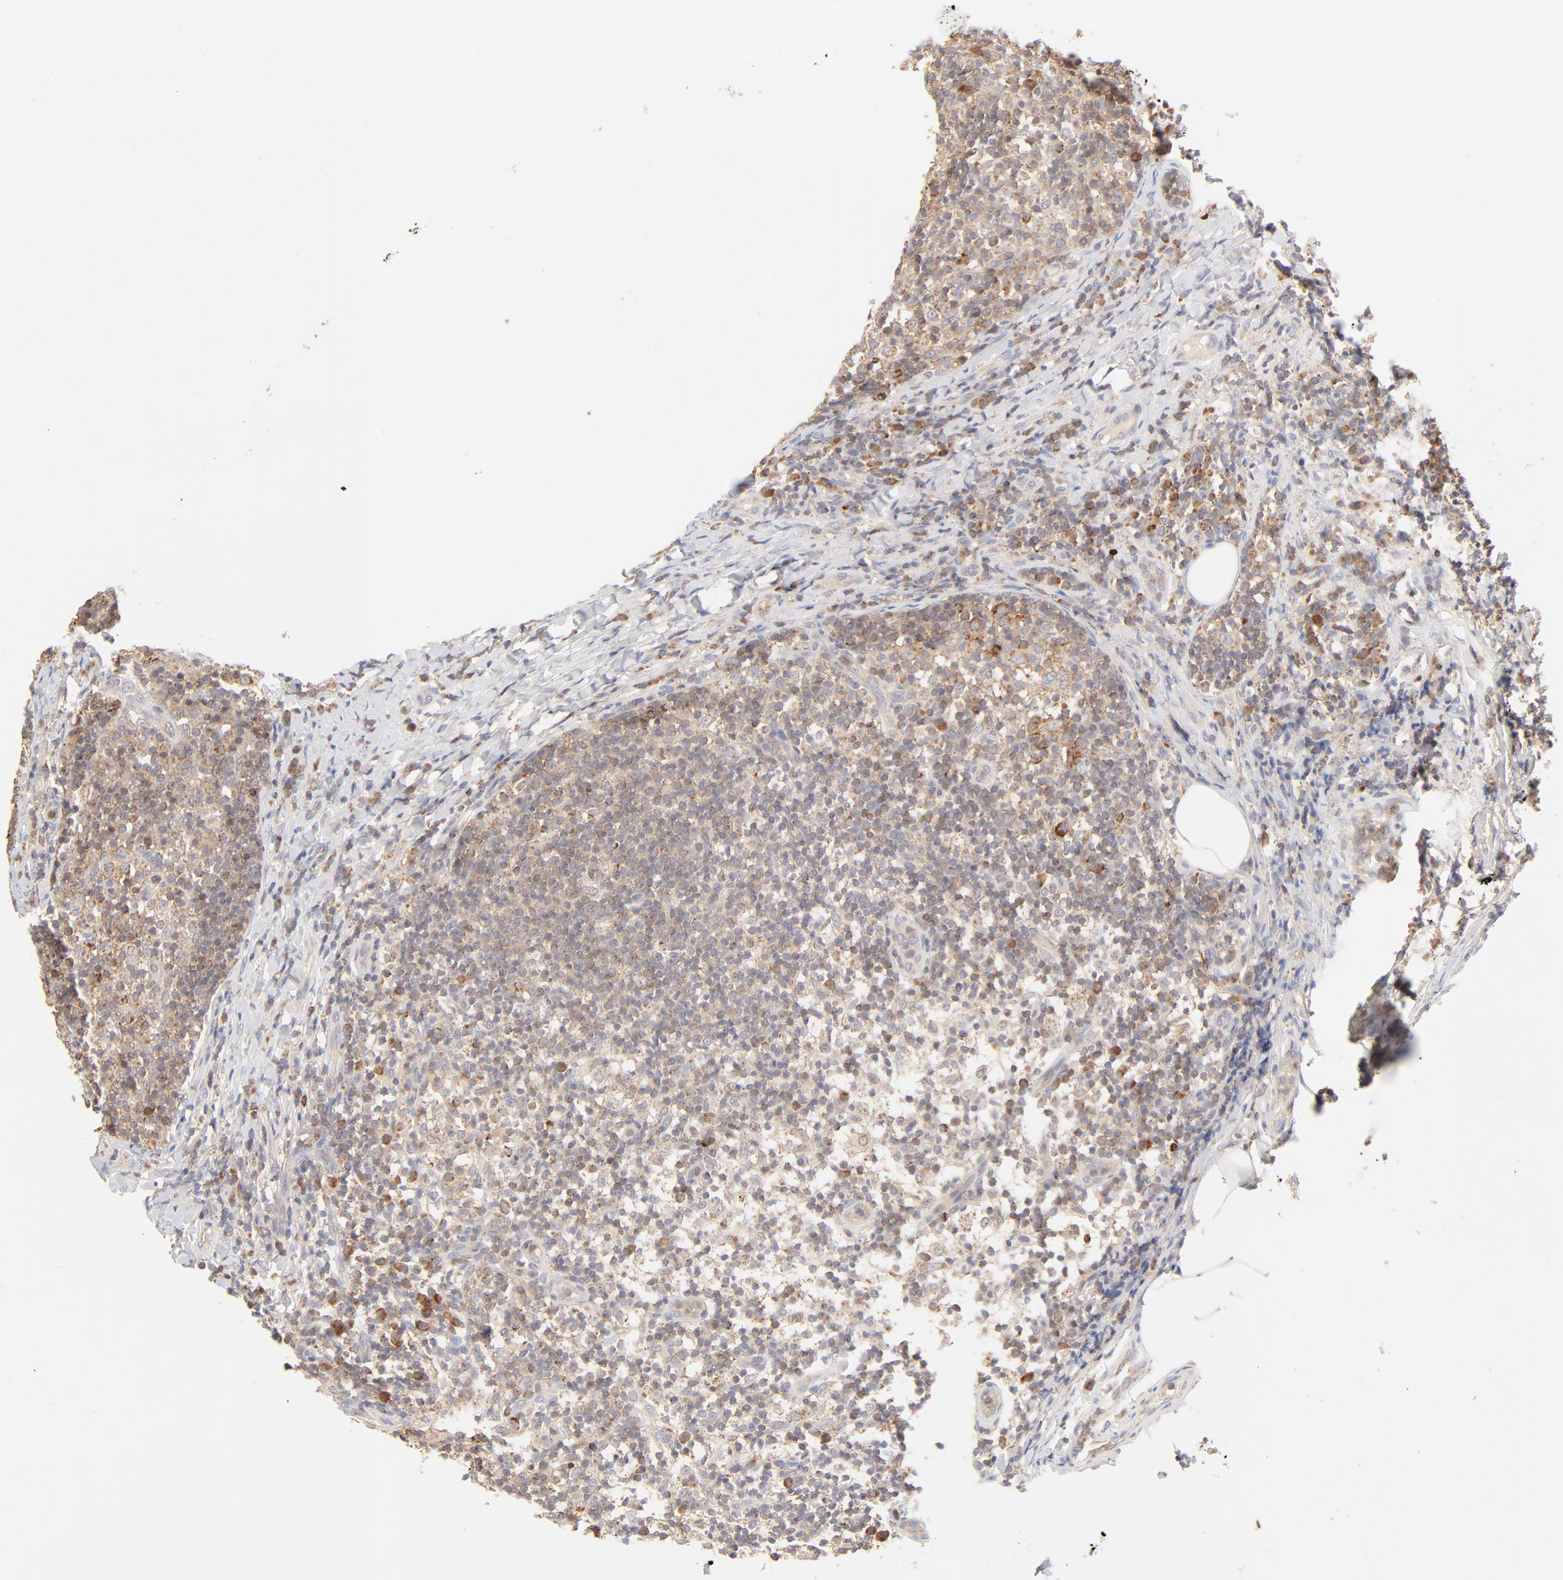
{"staining": {"intensity": "strong", "quantity": ">75%", "location": "cytoplasmic/membranous"}, "tissue": "lymph node", "cell_type": "Germinal center cells", "image_type": "normal", "snomed": [{"axis": "morphology", "description": "Normal tissue, NOS"}, {"axis": "morphology", "description": "Inflammation, NOS"}, {"axis": "topography", "description": "Lymph node"}], "caption": "A photomicrograph of lymph node stained for a protein exhibits strong cytoplasmic/membranous brown staining in germinal center cells.", "gene": "CSPG4", "patient": {"sex": "male", "age": 46}}